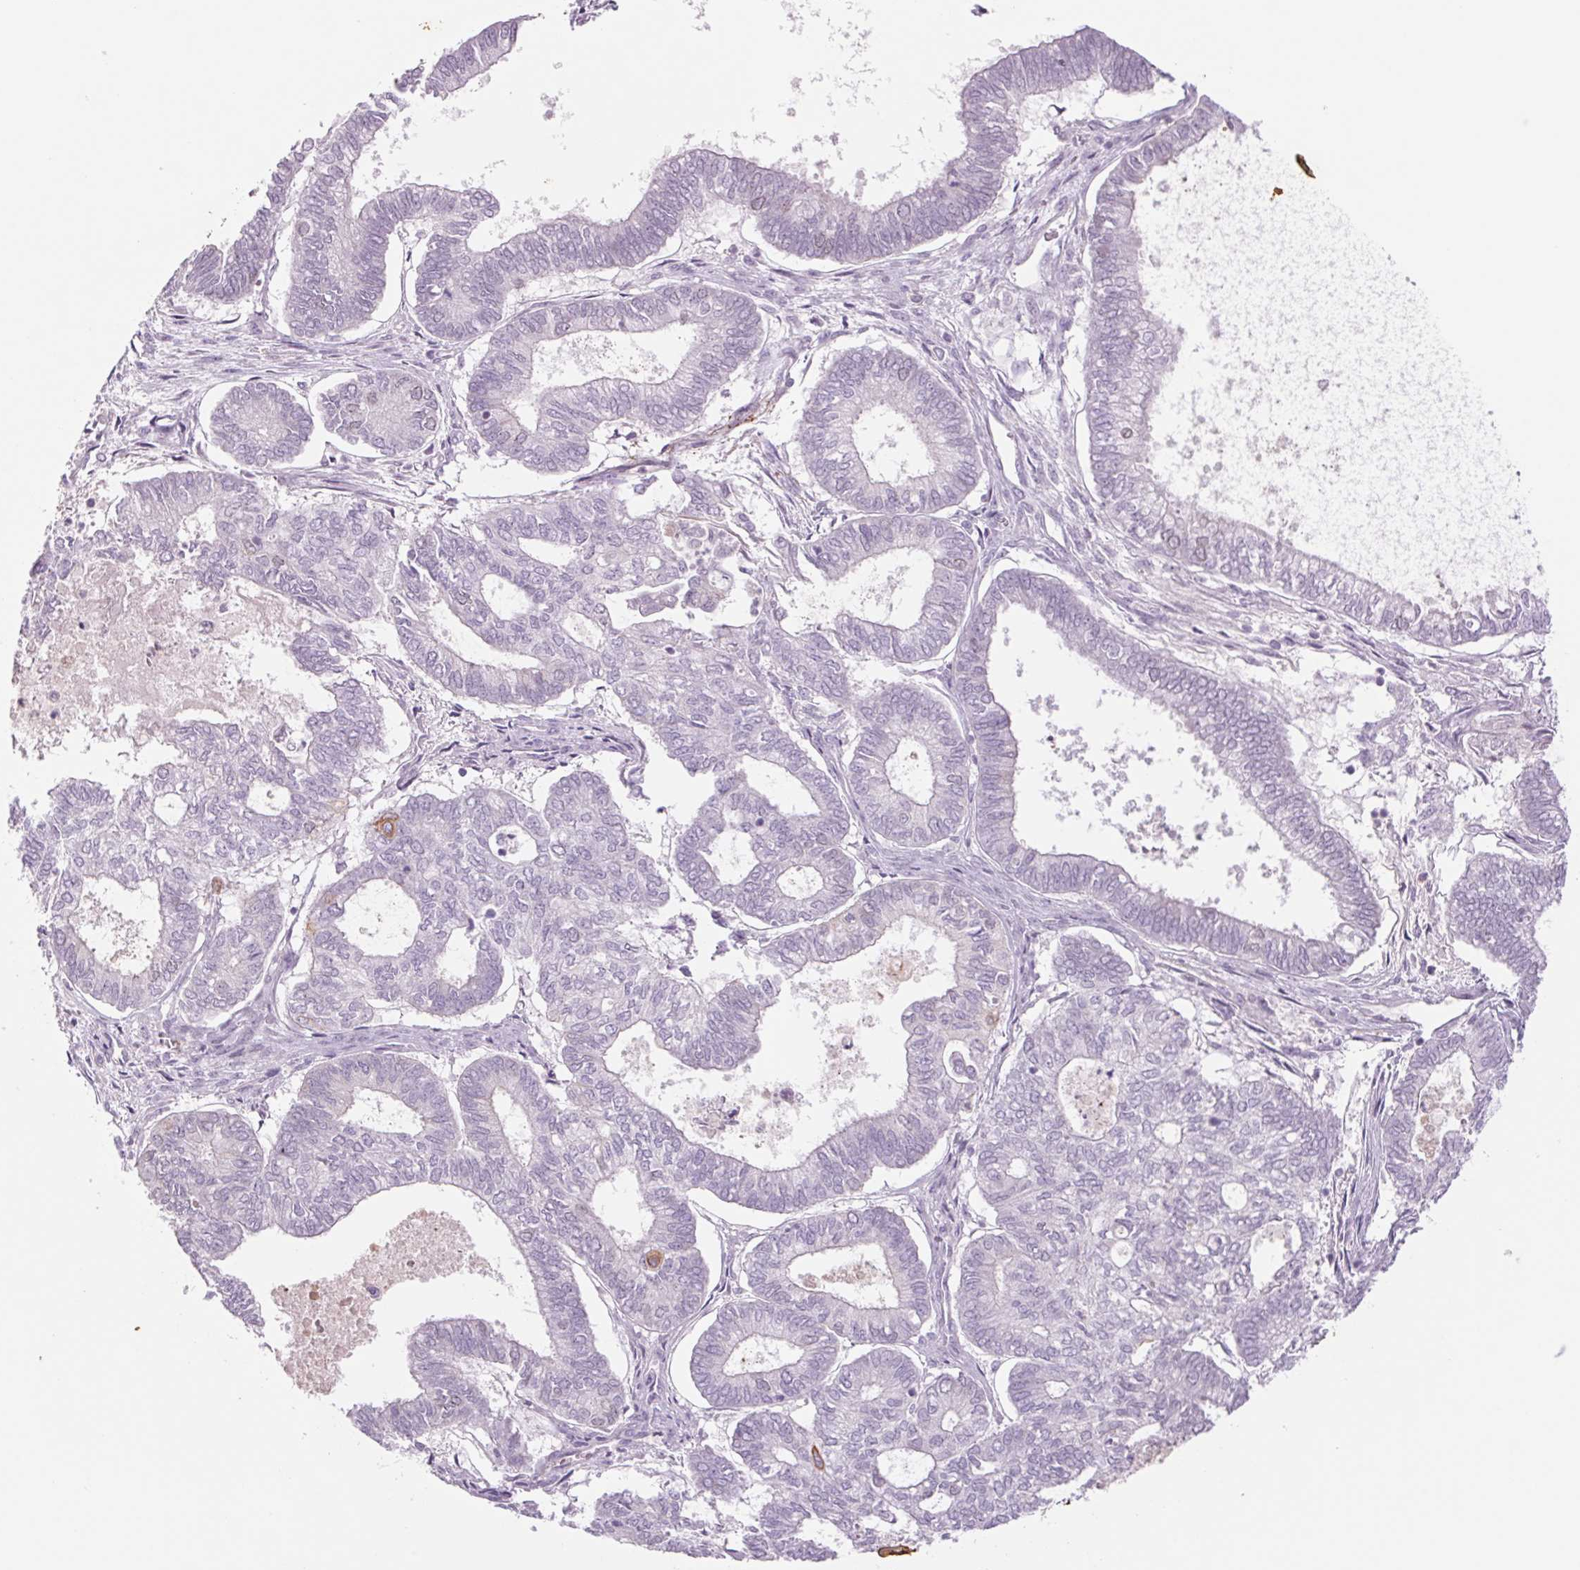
{"staining": {"intensity": "moderate", "quantity": "<25%", "location": "cytoplasmic/membranous"}, "tissue": "ovarian cancer", "cell_type": "Tumor cells", "image_type": "cancer", "snomed": [{"axis": "morphology", "description": "Carcinoma, endometroid"}, {"axis": "topography", "description": "Ovary"}], "caption": "A histopathology image showing moderate cytoplasmic/membranous positivity in about <25% of tumor cells in endometroid carcinoma (ovarian), as visualized by brown immunohistochemical staining.", "gene": "KRT1", "patient": {"sex": "female", "age": 64}}